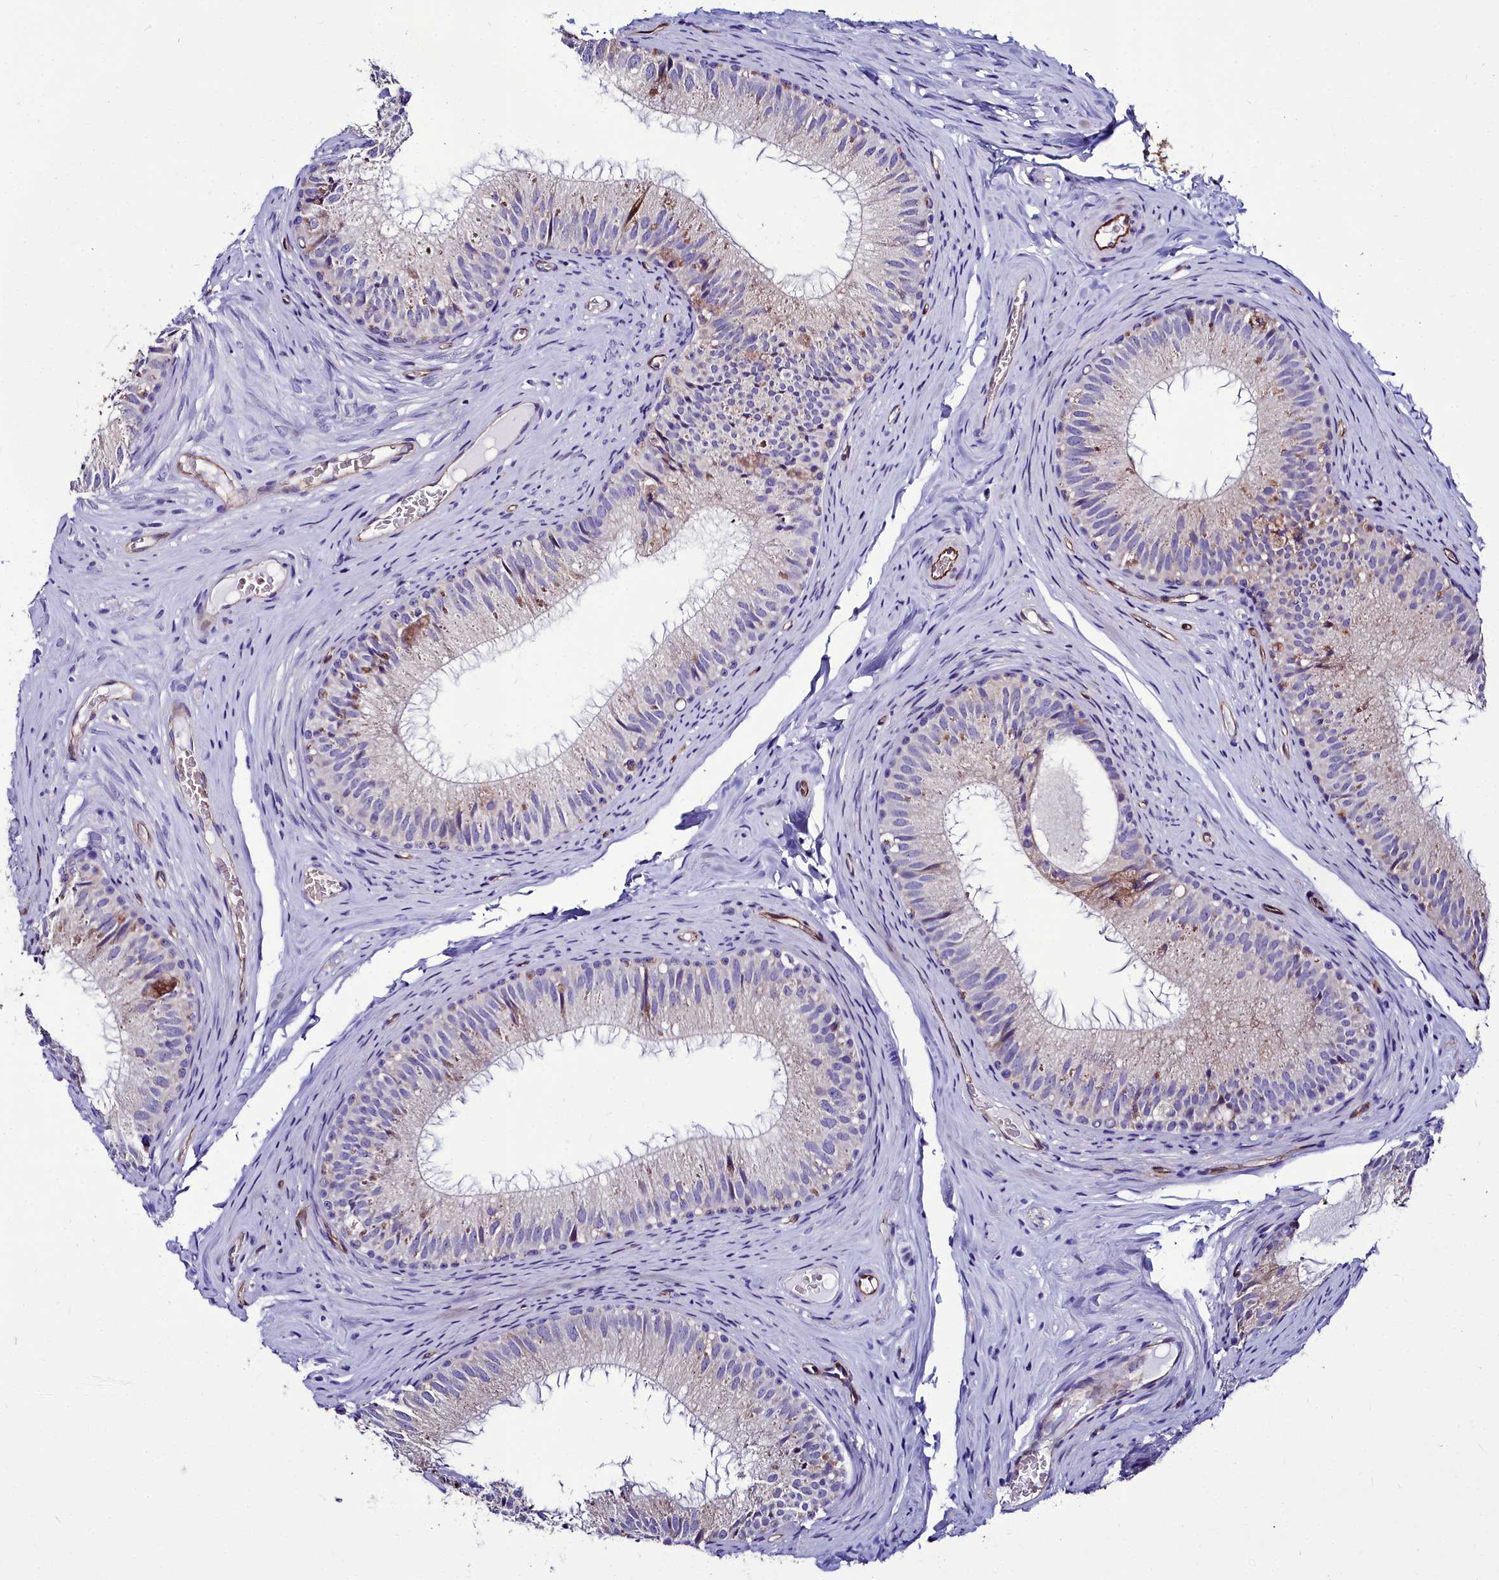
{"staining": {"intensity": "moderate", "quantity": "<25%", "location": "cytoplasmic/membranous"}, "tissue": "epididymis", "cell_type": "Glandular cells", "image_type": "normal", "snomed": [{"axis": "morphology", "description": "Normal tissue, NOS"}, {"axis": "topography", "description": "Epididymis"}], "caption": "This photomicrograph displays immunohistochemistry staining of normal epididymis, with low moderate cytoplasmic/membranous positivity in about <25% of glandular cells.", "gene": "CYP4F11", "patient": {"sex": "male", "age": 34}}